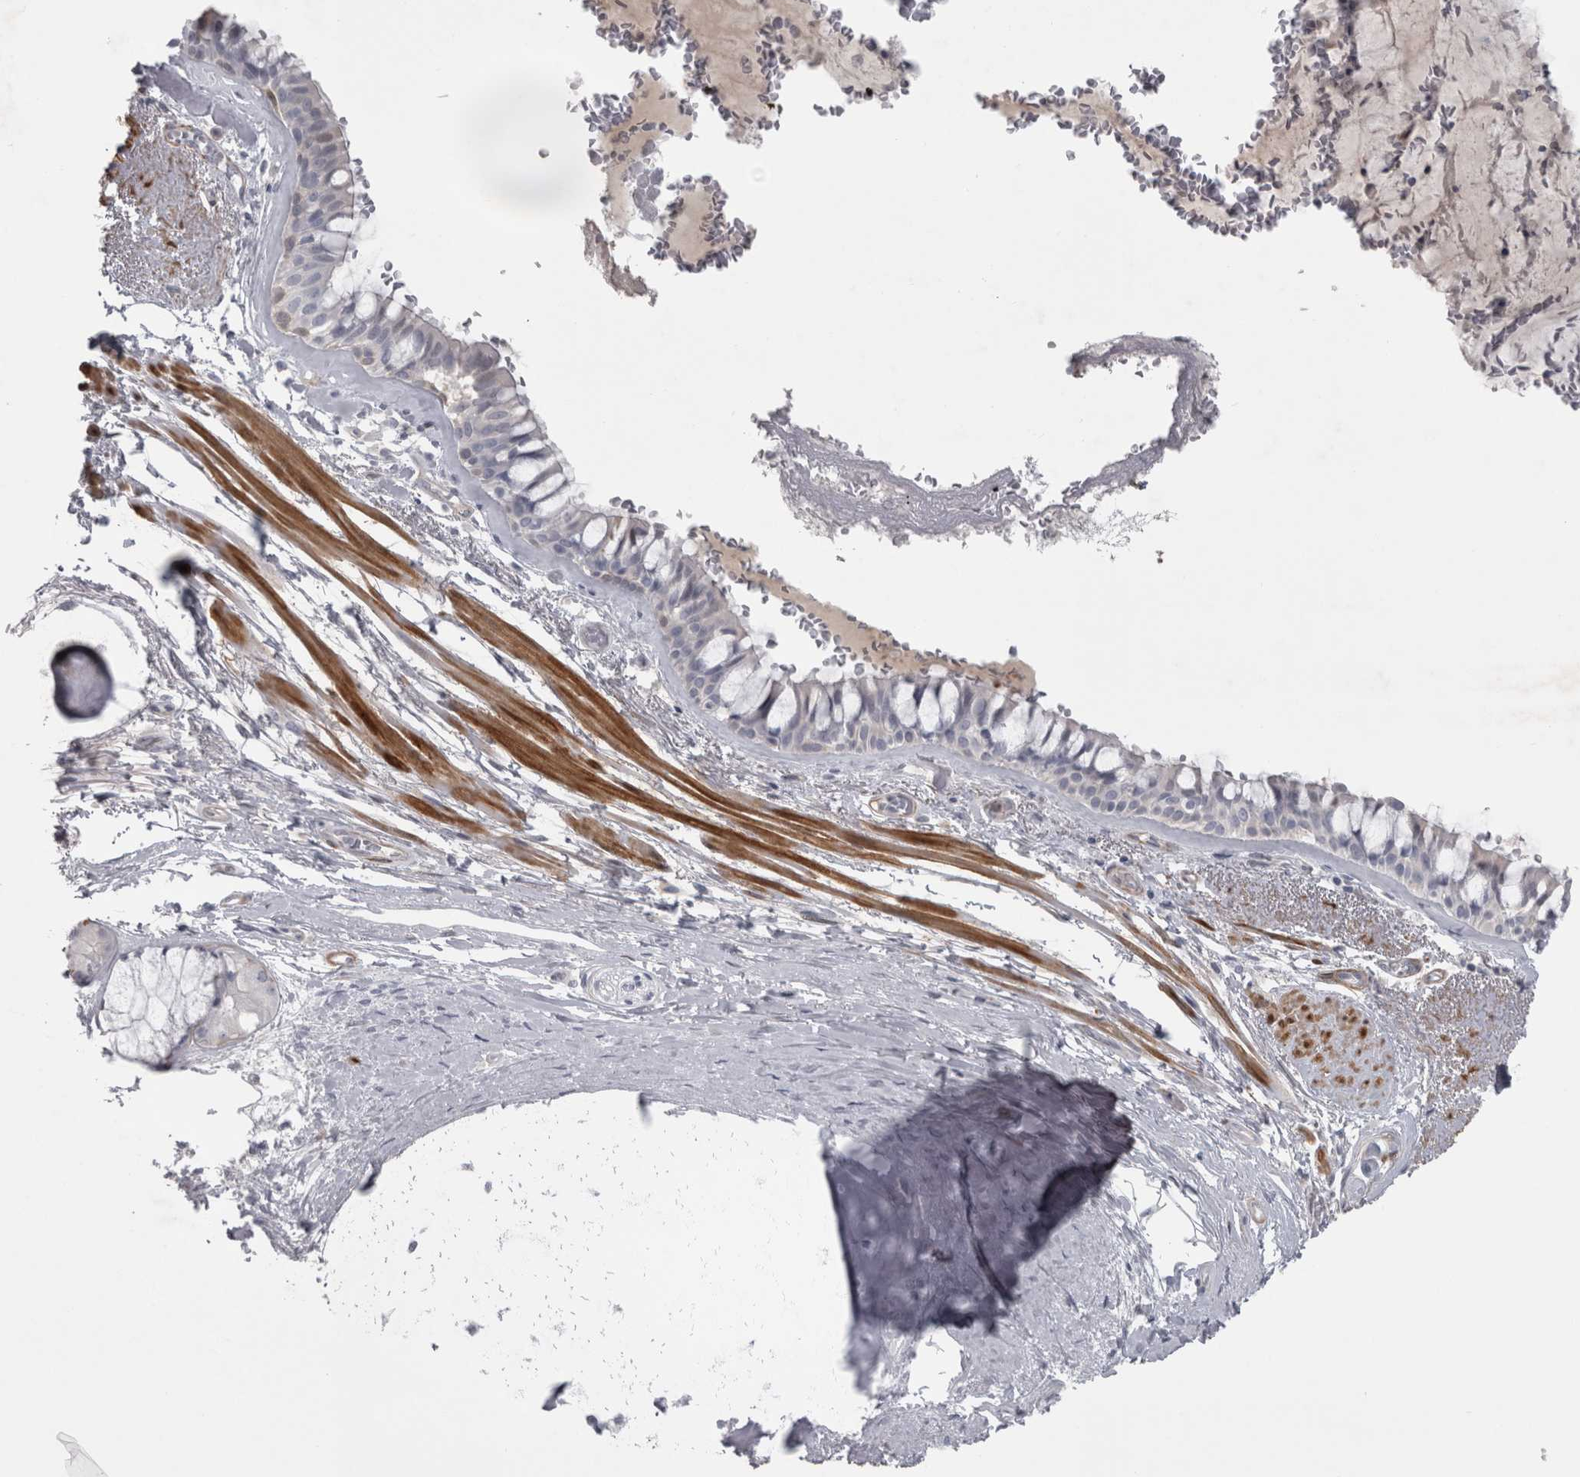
{"staining": {"intensity": "negative", "quantity": "none", "location": "none"}, "tissue": "bronchus", "cell_type": "Respiratory epithelial cells", "image_type": "normal", "snomed": [{"axis": "morphology", "description": "Normal tissue, NOS"}, {"axis": "topography", "description": "Bronchus"}], "caption": "Bronchus was stained to show a protein in brown. There is no significant staining in respiratory epithelial cells. (Stains: DAB immunohistochemistry (IHC) with hematoxylin counter stain, Microscopy: brightfield microscopy at high magnification).", "gene": "PPP1R12B", "patient": {"sex": "male", "age": 66}}